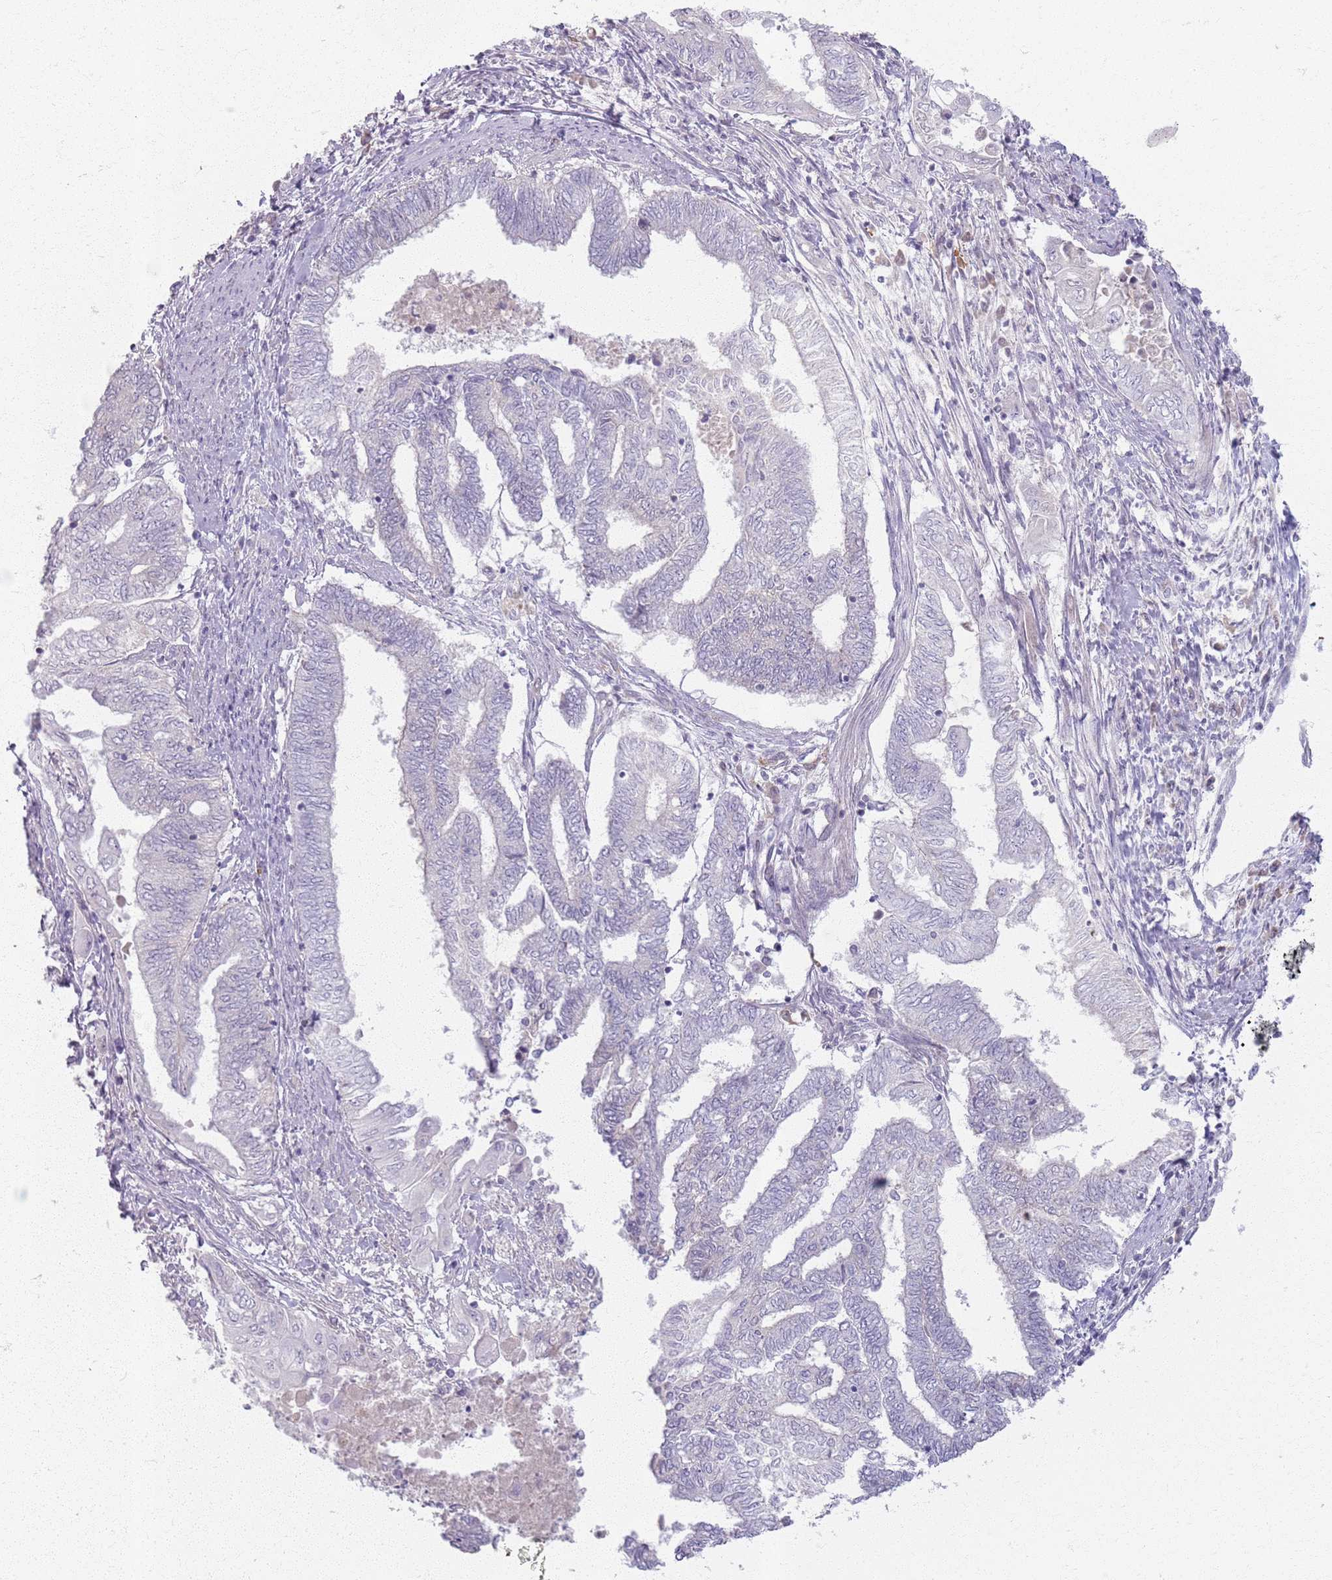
{"staining": {"intensity": "negative", "quantity": "none", "location": "none"}, "tissue": "endometrial cancer", "cell_type": "Tumor cells", "image_type": "cancer", "snomed": [{"axis": "morphology", "description": "Adenocarcinoma, NOS"}, {"axis": "topography", "description": "Uterus"}, {"axis": "topography", "description": "Endometrium"}], "caption": "This micrograph is of endometrial cancer (adenocarcinoma) stained with immunohistochemistry (IHC) to label a protein in brown with the nuclei are counter-stained blue. There is no positivity in tumor cells. (Stains: DAB immunohistochemistry (IHC) with hematoxylin counter stain, Microscopy: brightfield microscopy at high magnification).", "gene": "CRIPT", "patient": {"sex": "female", "age": 70}}